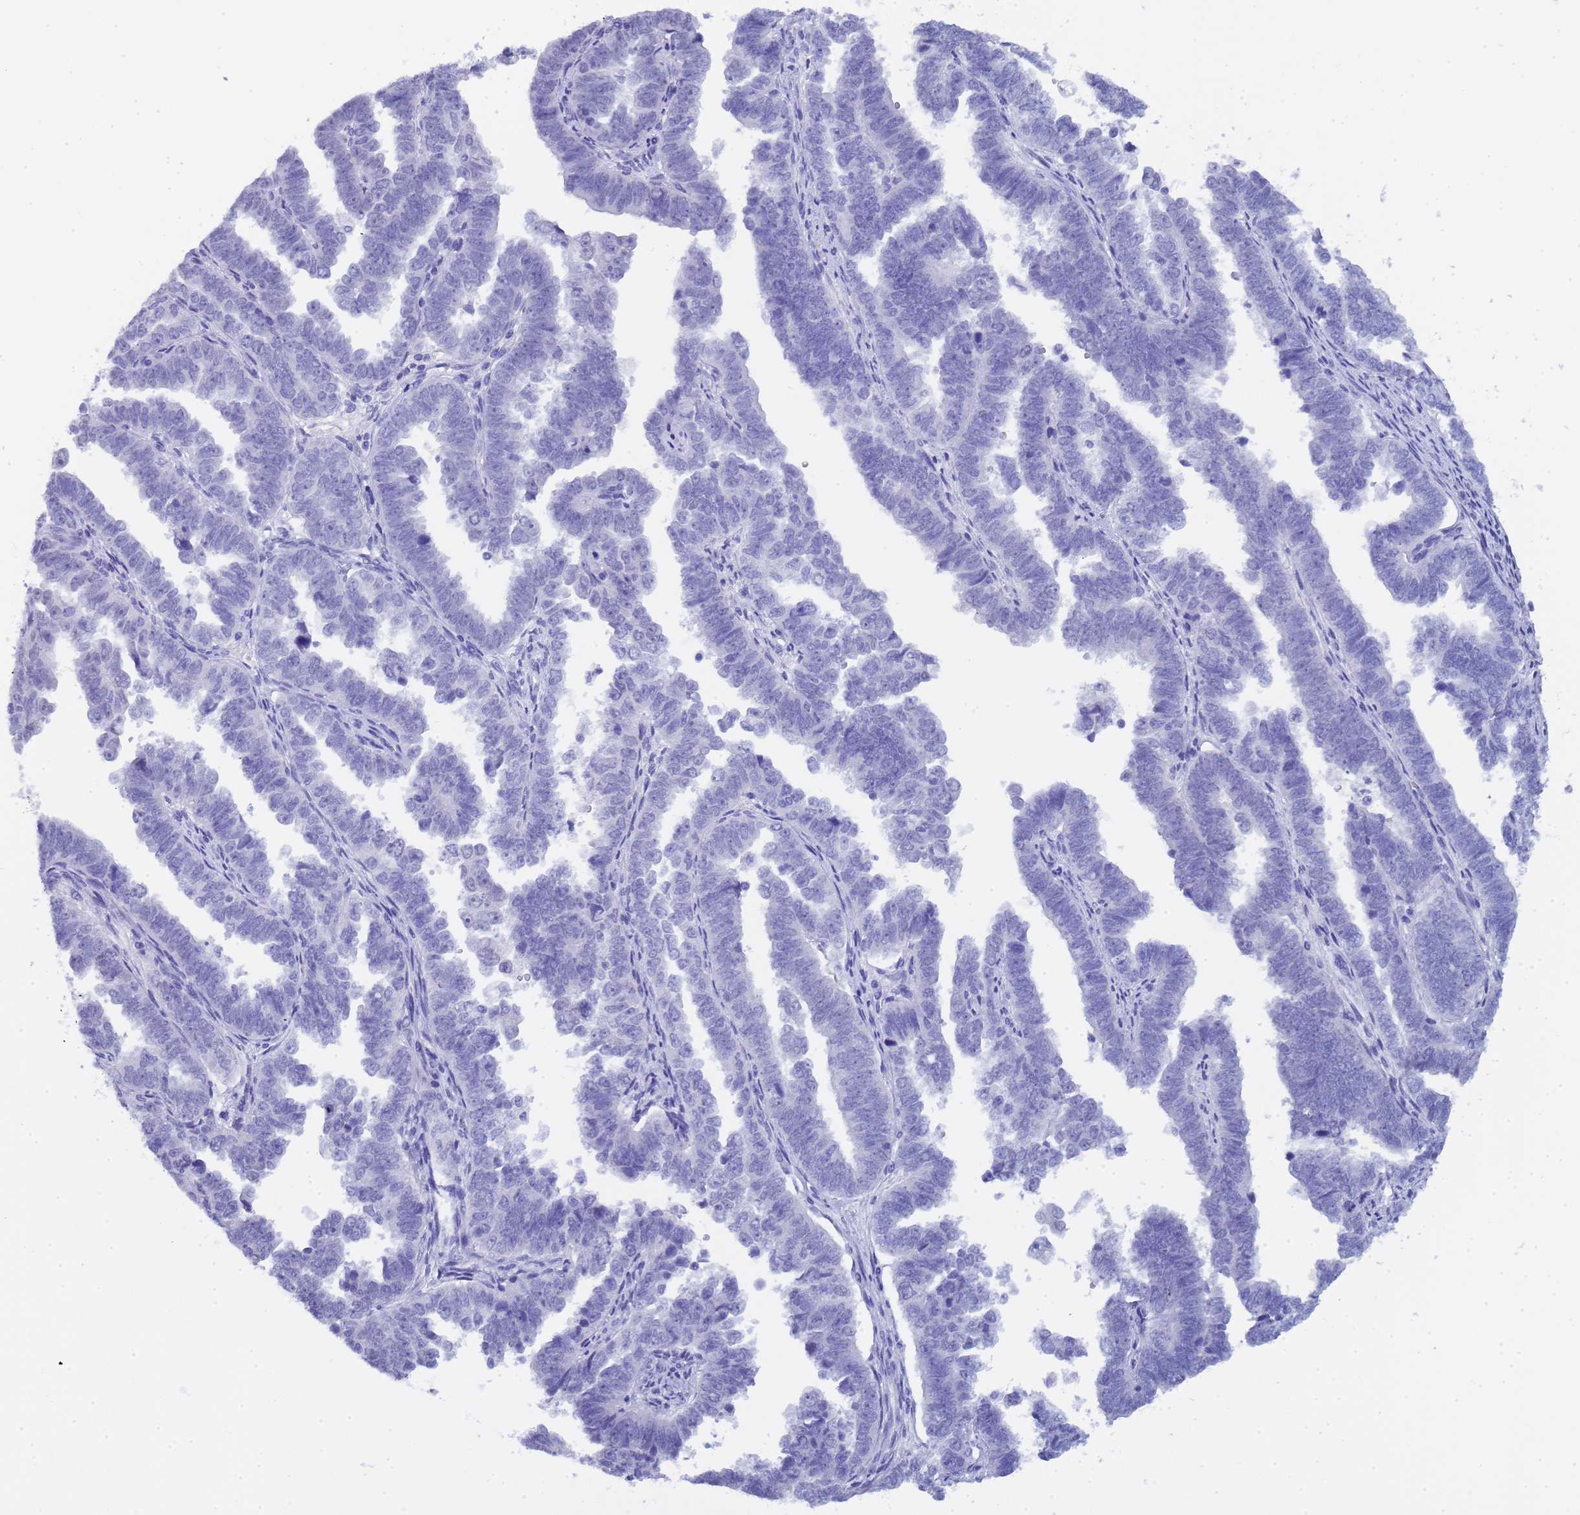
{"staining": {"intensity": "negative", "quantity": "none", "location": "none"}, "tissue": "endometrial cancer", "cell_type": "Tumor cells", "image_type": "cancer", "snomed": [{"axis": "morphology", "description": "Adenocarcinoma, NOS"}, {"axis": "topography", "description": "Endometrium"}], "caption": "Human adenocarcinoma (endometrial) stained for a protein using IHC reveals no staining in tumor cells.", "gene": "CTRC", "patient": {"sex": "female", "age": 75}}